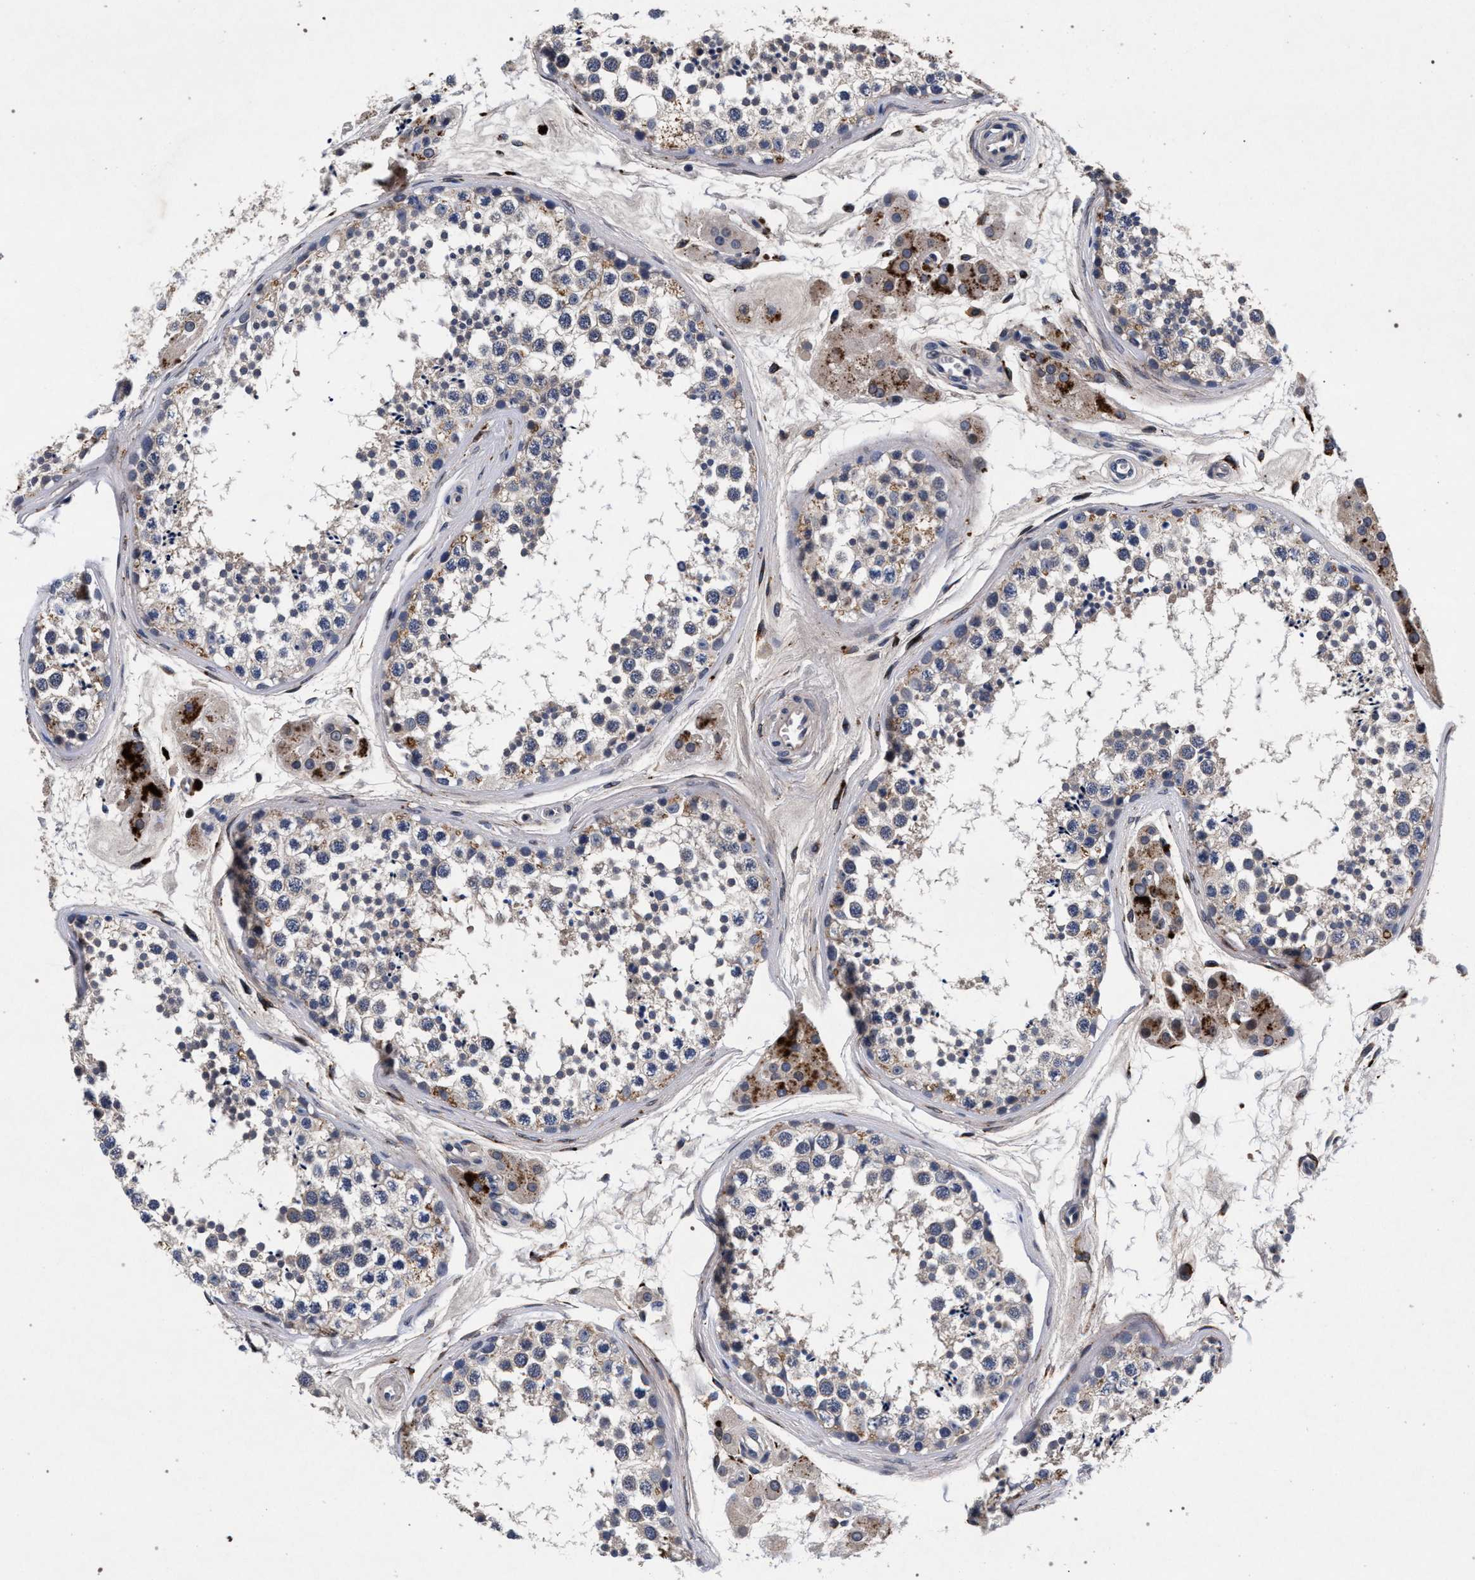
{"staining": {"intensity": "weak", "quantity": "<25%", "location": "cytoplasmic/membranous"}, "tissue": "testis", "cell_type": "Cells in seminiferous ducts", "image_type": "normal", "snomed": [{"axis": "morphology", "description": "Normal tissue, NOS"}, {"axis": "topography", "description": "Testis"}], "caption": "DAB immunohistochemical staining of benign human testis demonstrates no significant staining in cells in seminiferous ducts.", "gene": "NEK7", "patient": {"sex": "male", "age": 56}}